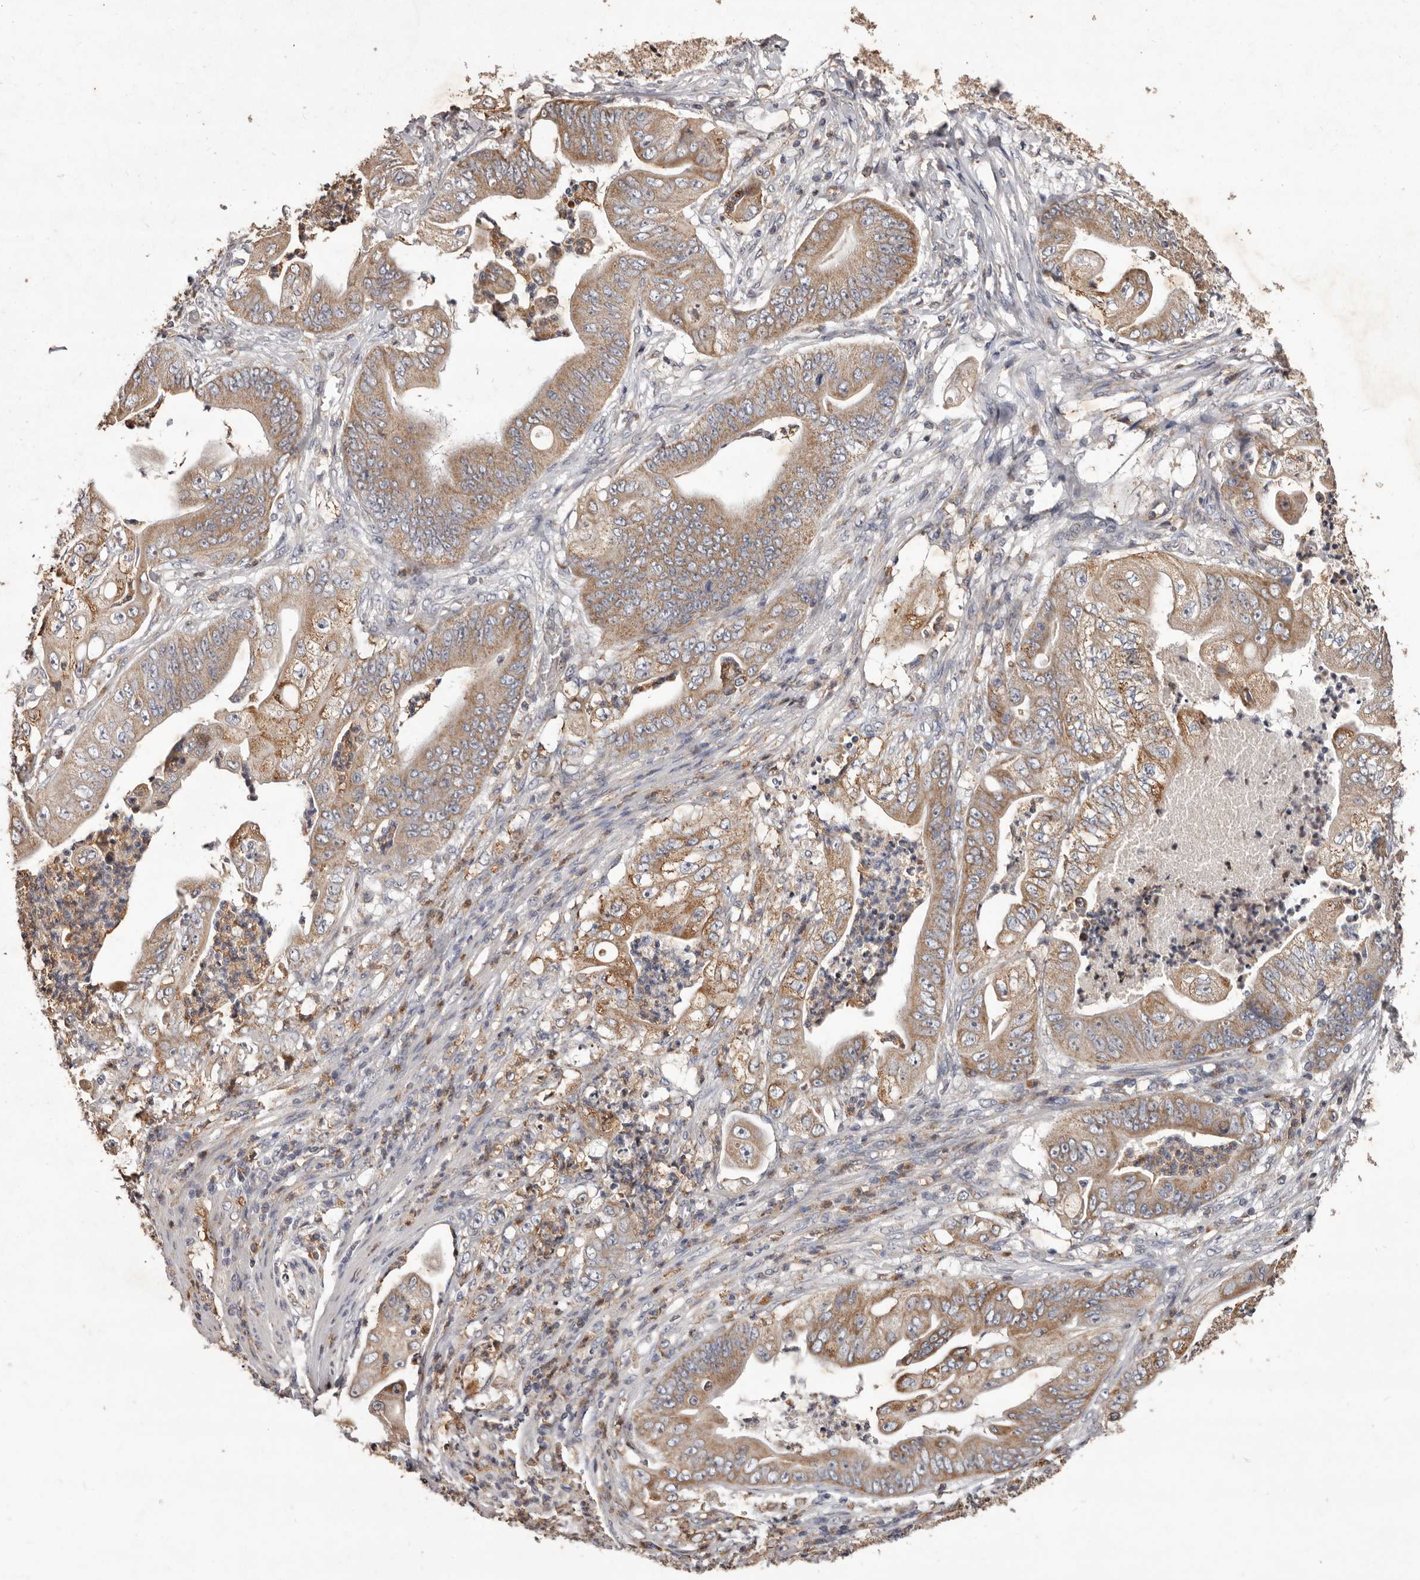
{"staining": {"intensity": "moderate", "quantity": ">75%", "location": "cytoplasmic/membranous"}, "tissue": "stomach cancer", "cell_type": "Tumor cells", "image_type": "cancer", "snomed": [{"axis": "morphology", "description": "Adenocarcinoma, NOS"}, {"axis": "topography", "description": "Stomach"}], "caption": "IHC histopathology image of neoplastic tissue: human adenocarcinoma (stomach) stained using immunohistochemistry displays medium levels of moderate protein expression localized specifically in the cytoplasmic/membranous of tumor cells, appearing as a cytoplasmic/membranous brown color.", "gene": "CXCL14", "patient": {"sex": "male", "age": 62}}